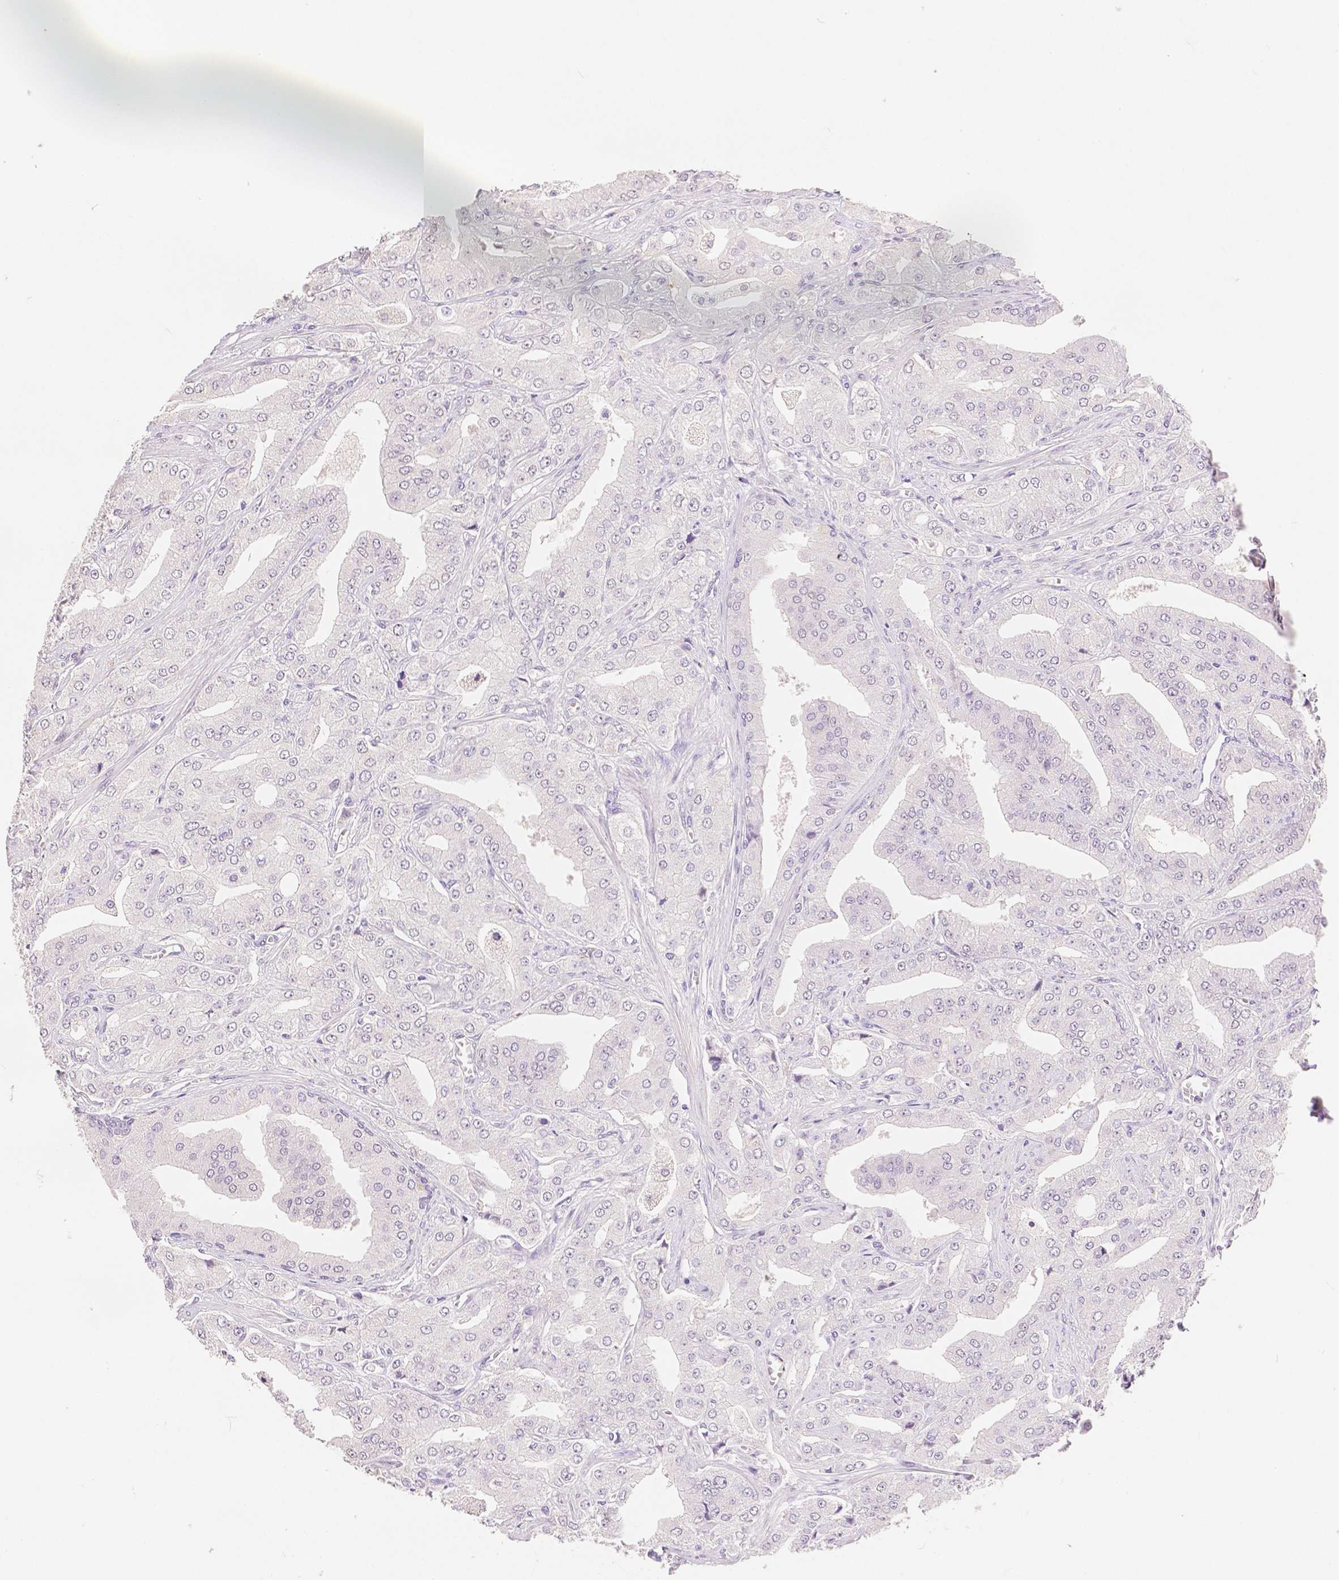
{"staining": {"intensity": "negative", "quantity": "none", "location": "none"}, "tissue": "prostate cancer", "cell_type": "Tumor cells", "image_type": "cancer", "snomed": [{"axis": "morphology", "description": "Adenocarcinoma, Low grade"}, {"axis": "topography", "description": "Prostate"}], "caption": "The immunohistochemistry (IHC) histopathology image has no significant staining in tumor cells of prostate adenocarcinoma (low-grade) tissue.", "gene": "HNF1B", "patient": {"sex": "male", "age": 60}}